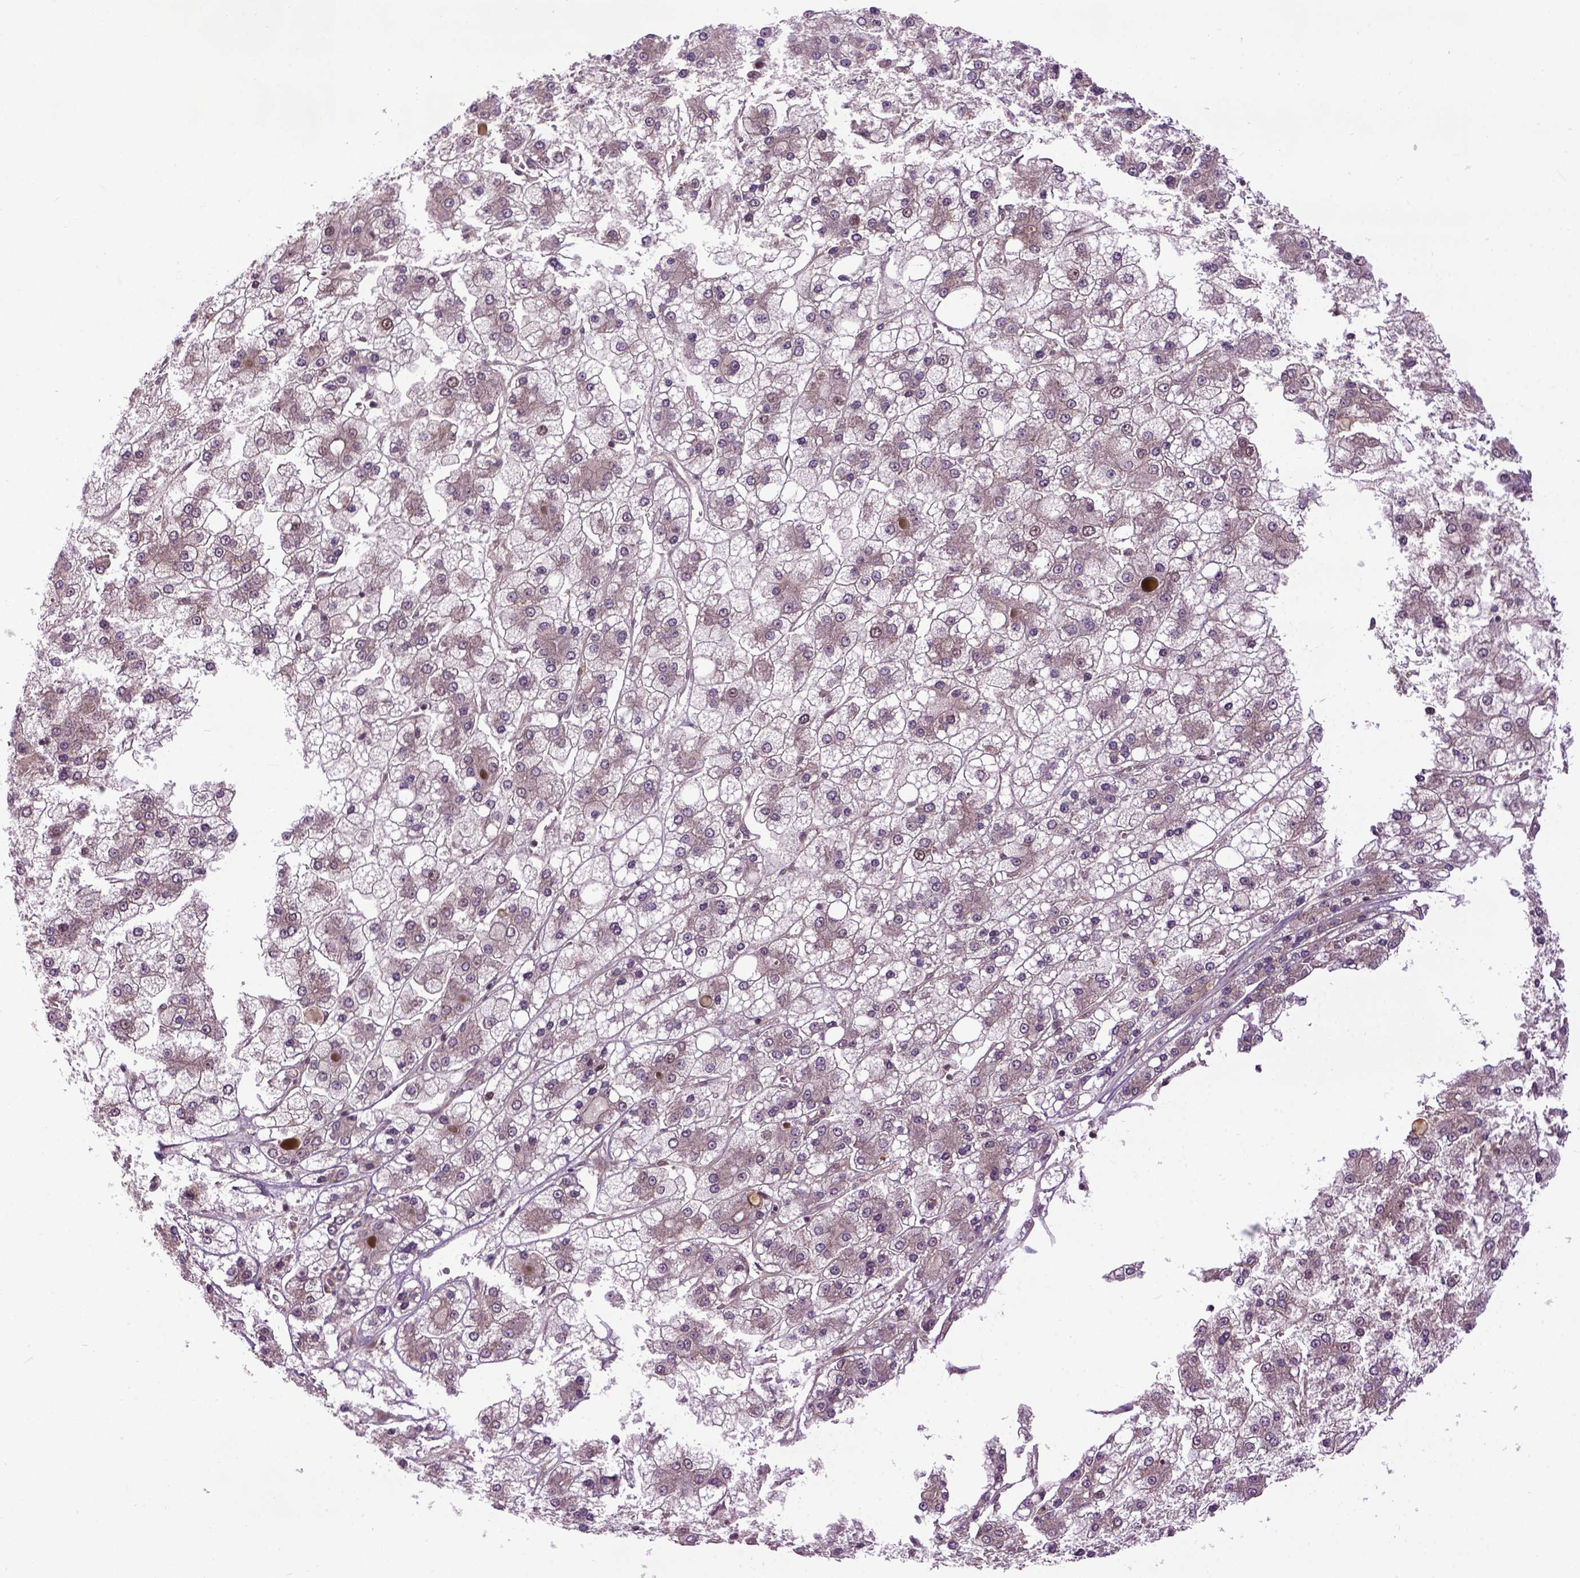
{"staining": {"intensity": "negative", "quantity": "none", "location": "none"}, "tissue": "liver cancer", "cell_type": "Tumor cells", "image_type": "cancer", "snomed": [{"axis": "morphology", "description": "Carcinoma, Hepatocellular, NOS"}, {"axis": "topography", "description": "Liver"}], "caption": "This image is of liver cancer stained with immunohistochemistry to label a protein in brown with the nuclei are counter-stained blue. There is no expression in tumor cells.", "gene": "WDR48", "patient": {"sex": "male", "age": 73}}